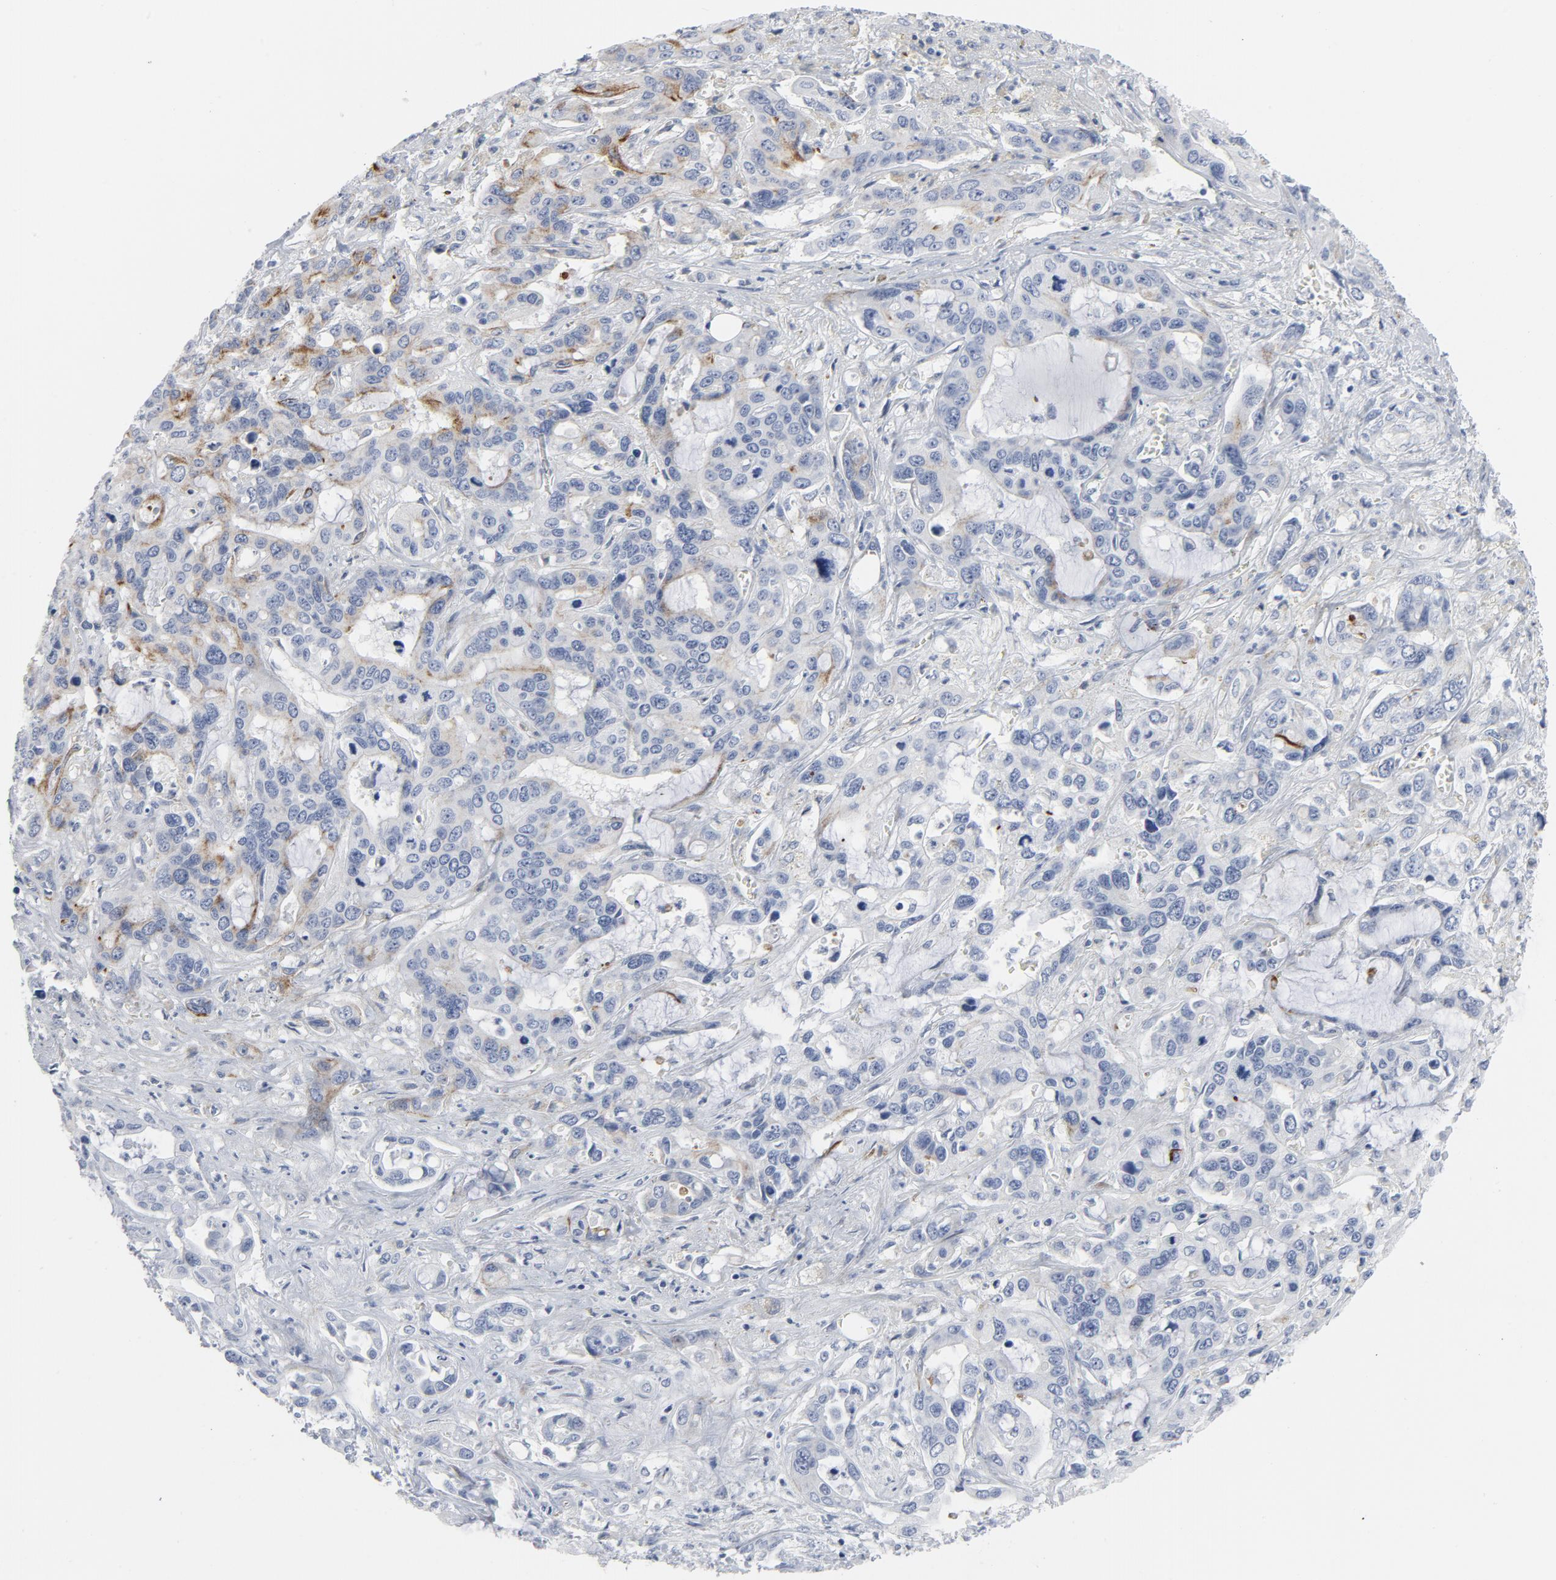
{"staining": {"intensity": "weak", "quantity": "<25%", "location": "cytoplasmic/membranous"}, "tissue": "liver cancer", "cell_type": "Tumor cells", "image_type": "cancer", "snomed": [{"axis": "morphology", "description": "Cholangiocarcinoma"}, {"axis": "topography", "description": "Liver"}], "caption": "Immunohistochemical staining of liver cholangiocarcinoma reveals no significant staining in tumor cells.", "gene": "TUBB1", "patient": {"sex": "female", "age": 65}}